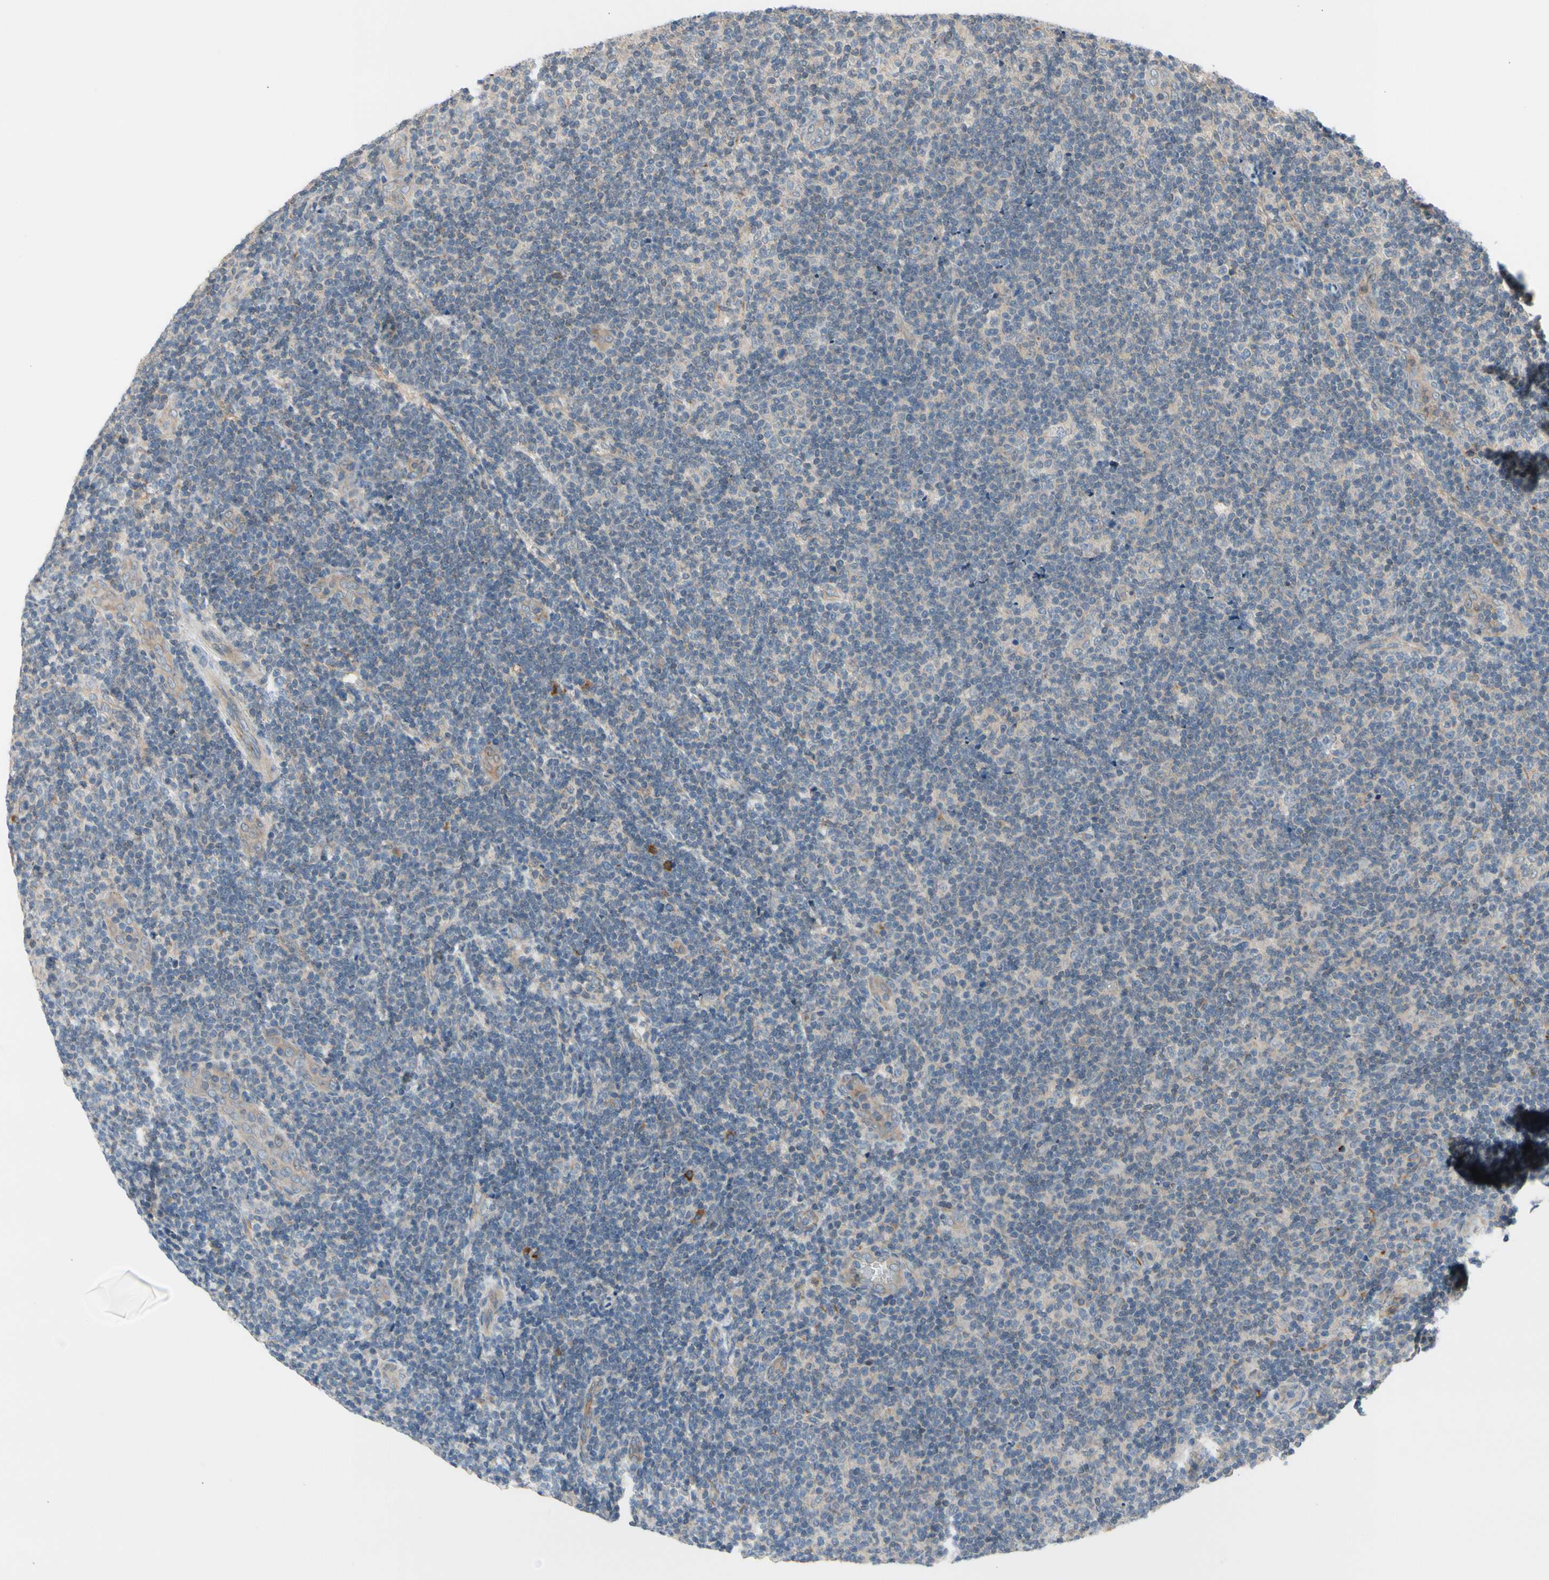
{"staining": {"intensity": "weak", "quantity": "<25%", "location": "cytoplasmic/membranous"}, "tissue": "lymphoma", "cell_type": "Tumor cells", "image_type": "cancer", "snomed": [{"axis": "morphology", "description": "Malignant lymphoma, non-Hodgkin's type, Low grade"}, {"axis": "topography", "description": "Lymph node"}], "caption": "Tumor cells show no significant staining in low-grade malignant lymphoma, non-Hodgkin's type.", "gene": "GALNT5", "patient": {"sex": "male", "age": 83}}